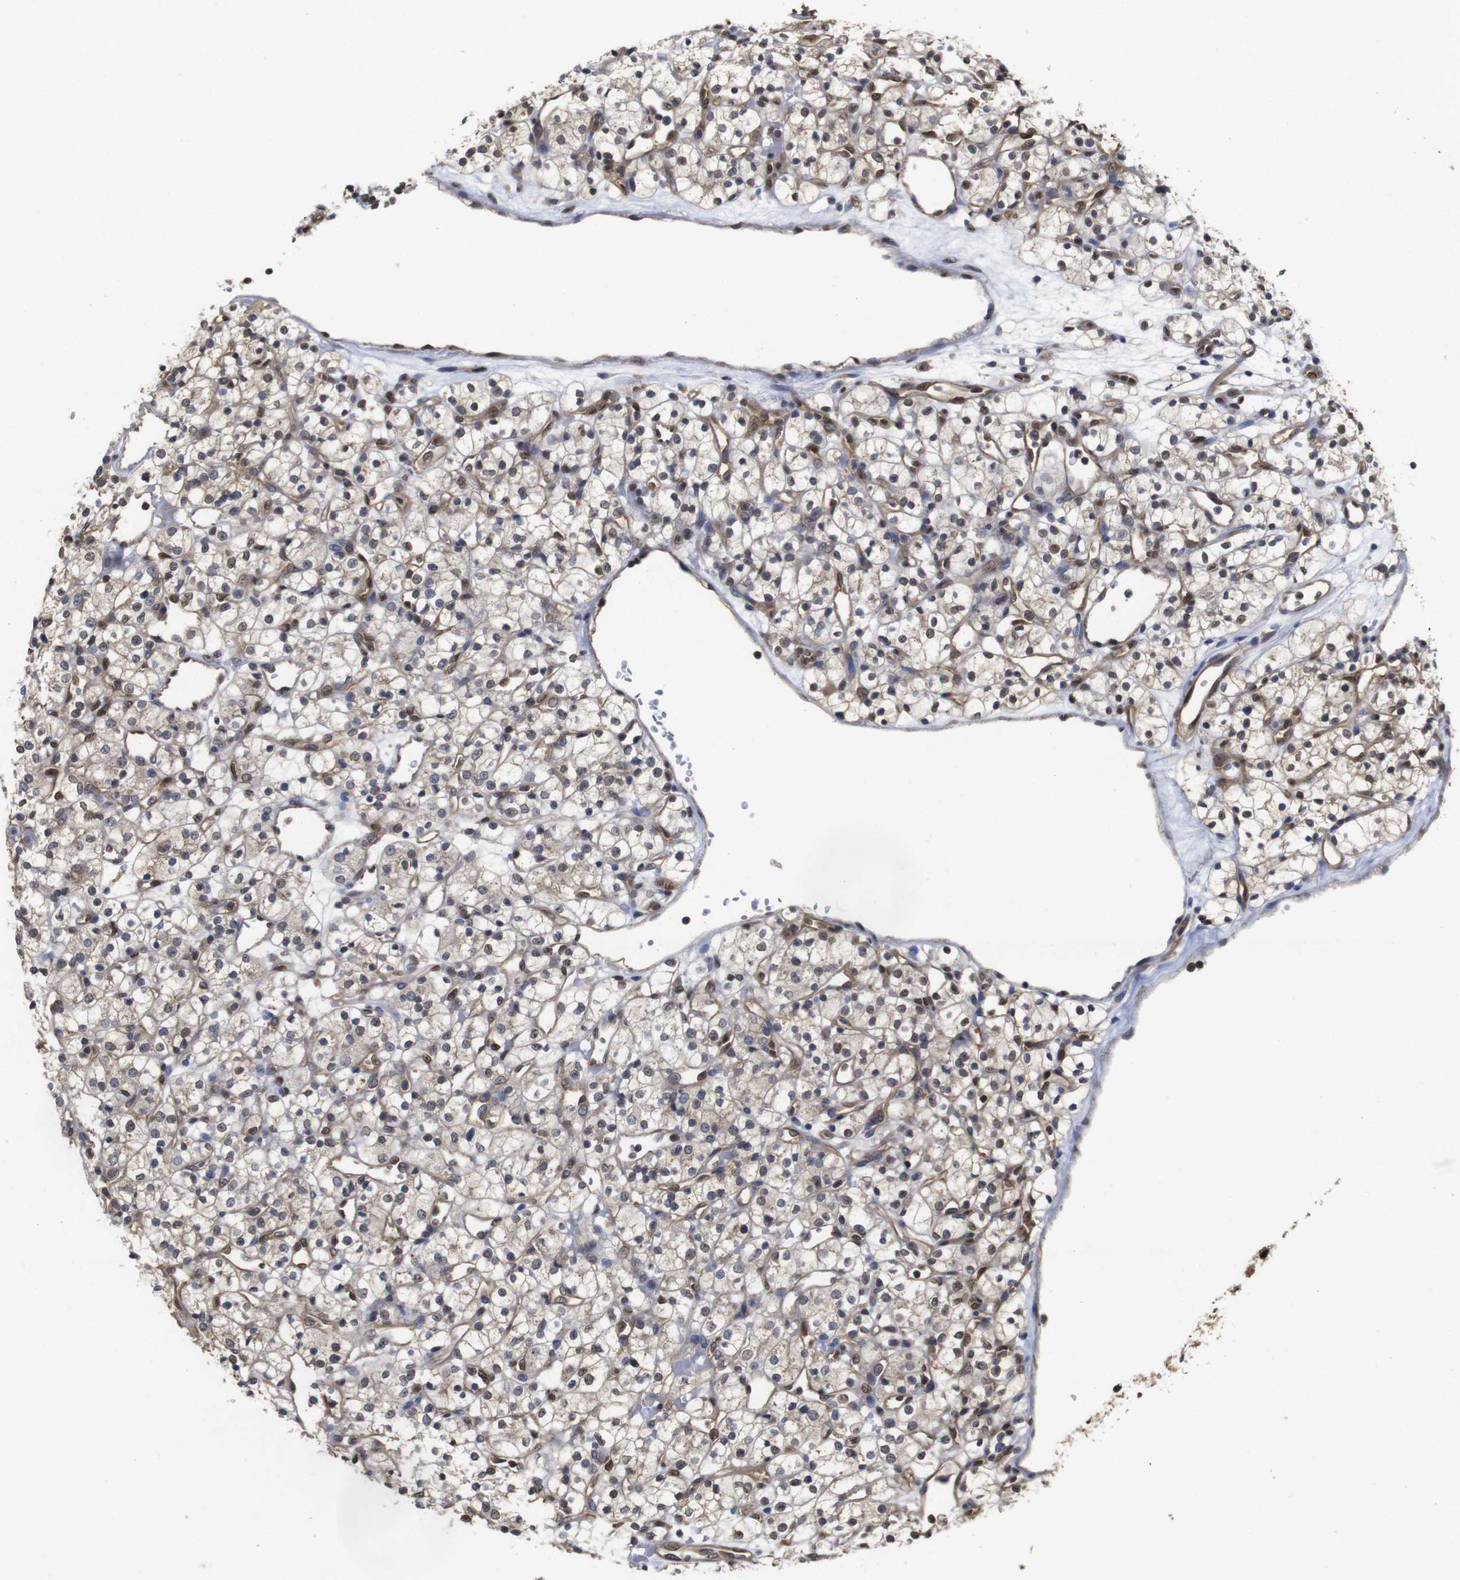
{"staining": {"intensity": "weak", "quantity": ">75%", "location": "cytoplasmic/membranous,nuclear"}, "tissue": "renal cancer", "cell_type": "Tumor cells", "image_type": "cancer", "snomed": [{"axis": "morphology", "description": "Adenocarcinoma, NOS"}, {"axis": "topography", "description": "Kidney"}], "caption": "IHC photomicrograph of neoplastic tissue: human renal cancer stained using immunohistochemistry (IHC) displays low levels of weak protein expression localized specifically in the cytoplasmic/membranous and nuclear of tumor cells, appearing as a cytoplasmic/membranous and nuclear brown color.", "gene": "SUMO3", "patient": {"sex": "female", "age": 60}}